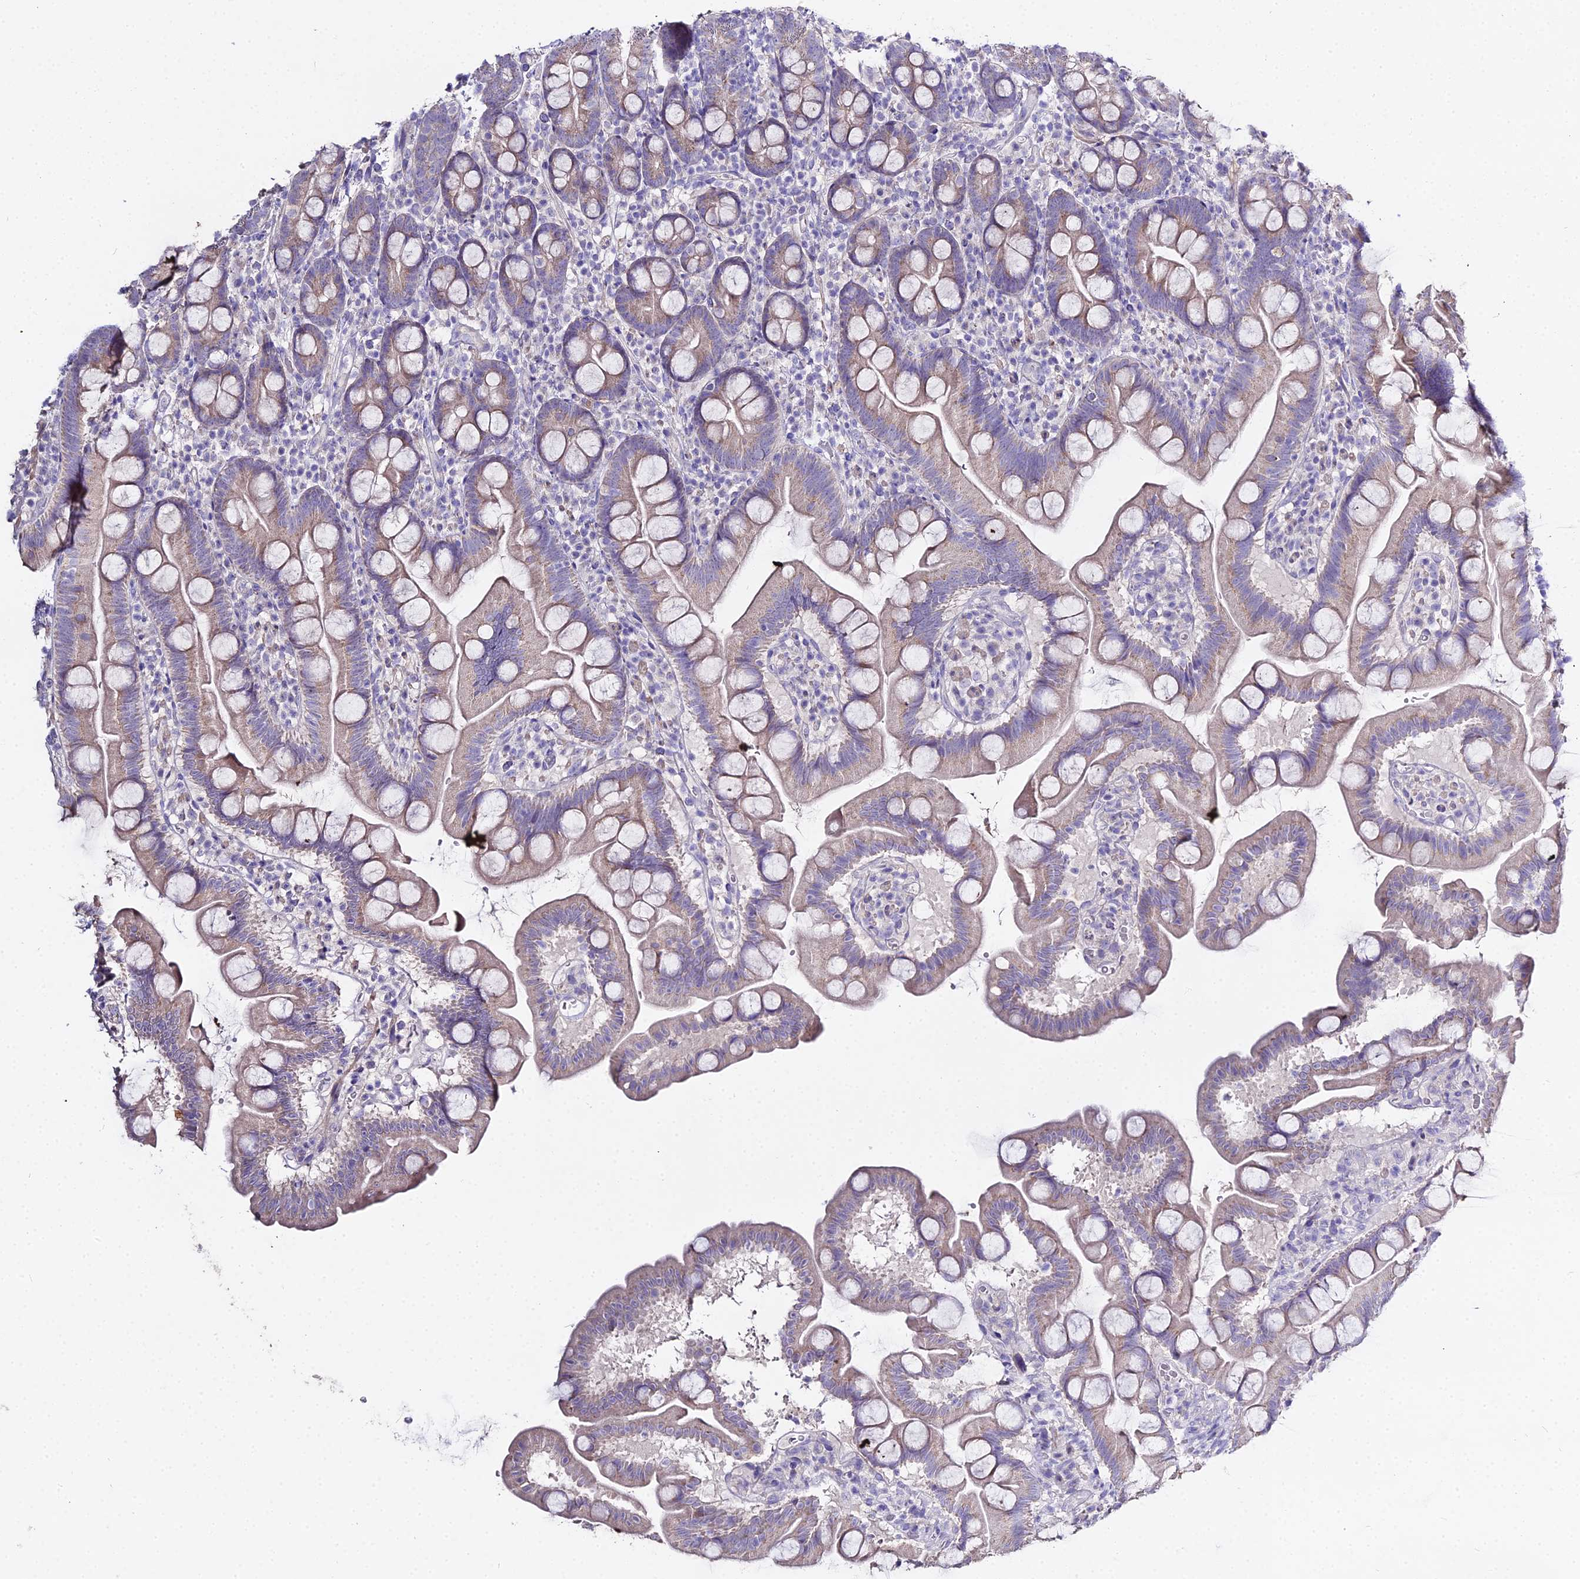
{"staining": {"intensity": "weak", "quantity": "25%-75%", "location": "cytoplasmic/membranous"}, "tissue": "small intestine", "cell_type": "Glandular cells", "image_type": "normal", "snomed": [{"axis": "morphology", "description": "Normal tissue, NOS"}, {"axis": "topography", "description": "Small intestine"}], "caption": "Protein staining of normal small intestine reveals weak cytoplasmic/membranous expression in about 25%-75% of glandular cells.", "gene": "GLYAT", "patient": {"sex": "female", "age": 68}}